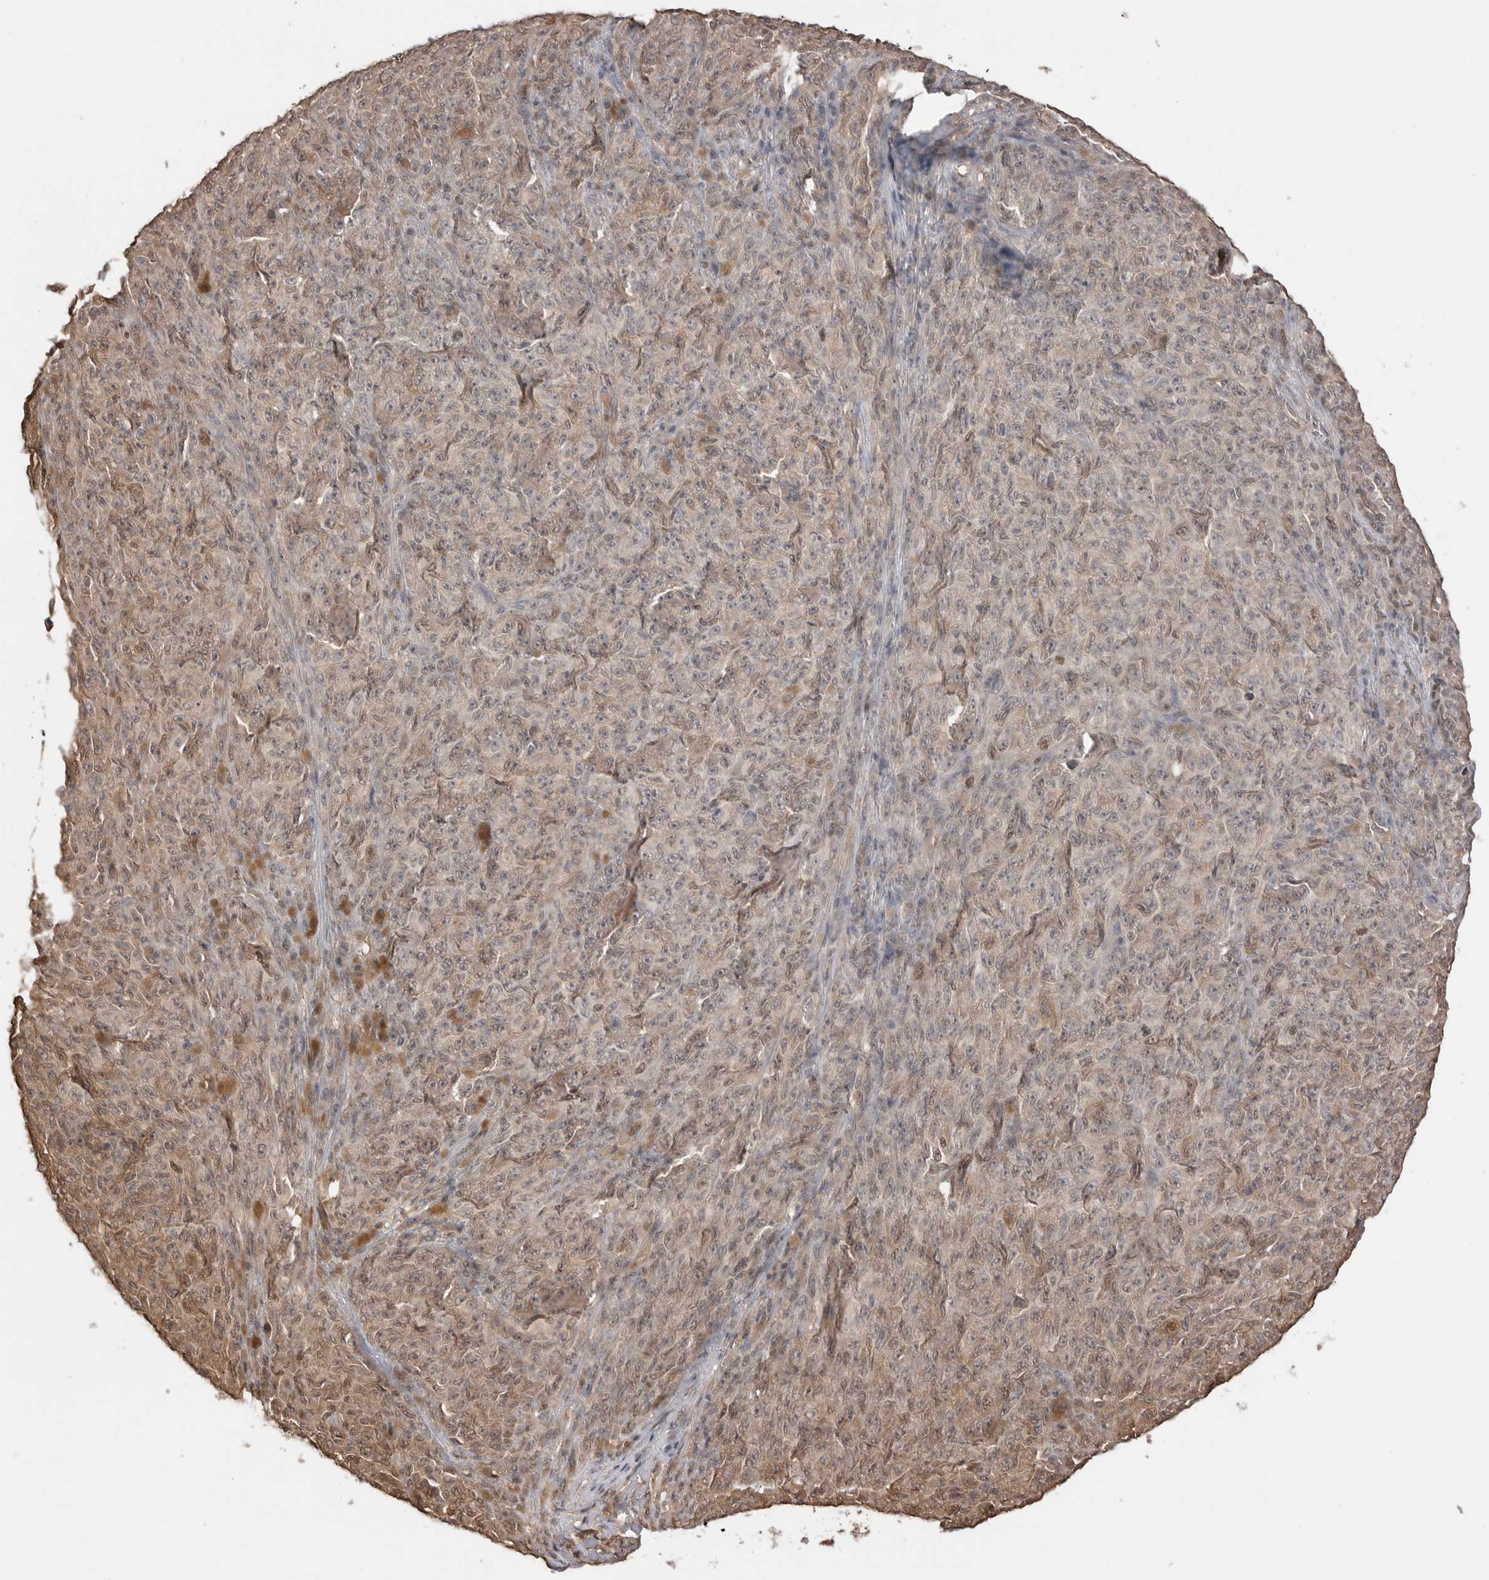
{"staining": {"intensity": "weak", "quantity": ">75%", "location": "cytoplasmic/membranous,nuclear"}, "tissue": "melanoma", "cell_type": "Tumor cells", "image_type": "cancer", "snomed": [{"axis": "morphology", "description": "Malignant melanoma, NOS"}, {"axis": "topography", "description": "Skin"}], "caption": "A photomicrograph of human malignant melanoma stained for a protein reveals weak cytoplasmic/membranous and nuclear brown staining in tumor cells. Ihc stains the protein in brown and the nuclei are stained blue.", "gene": "PEAK1", "patient": {"sex": "female", "age": 82}}